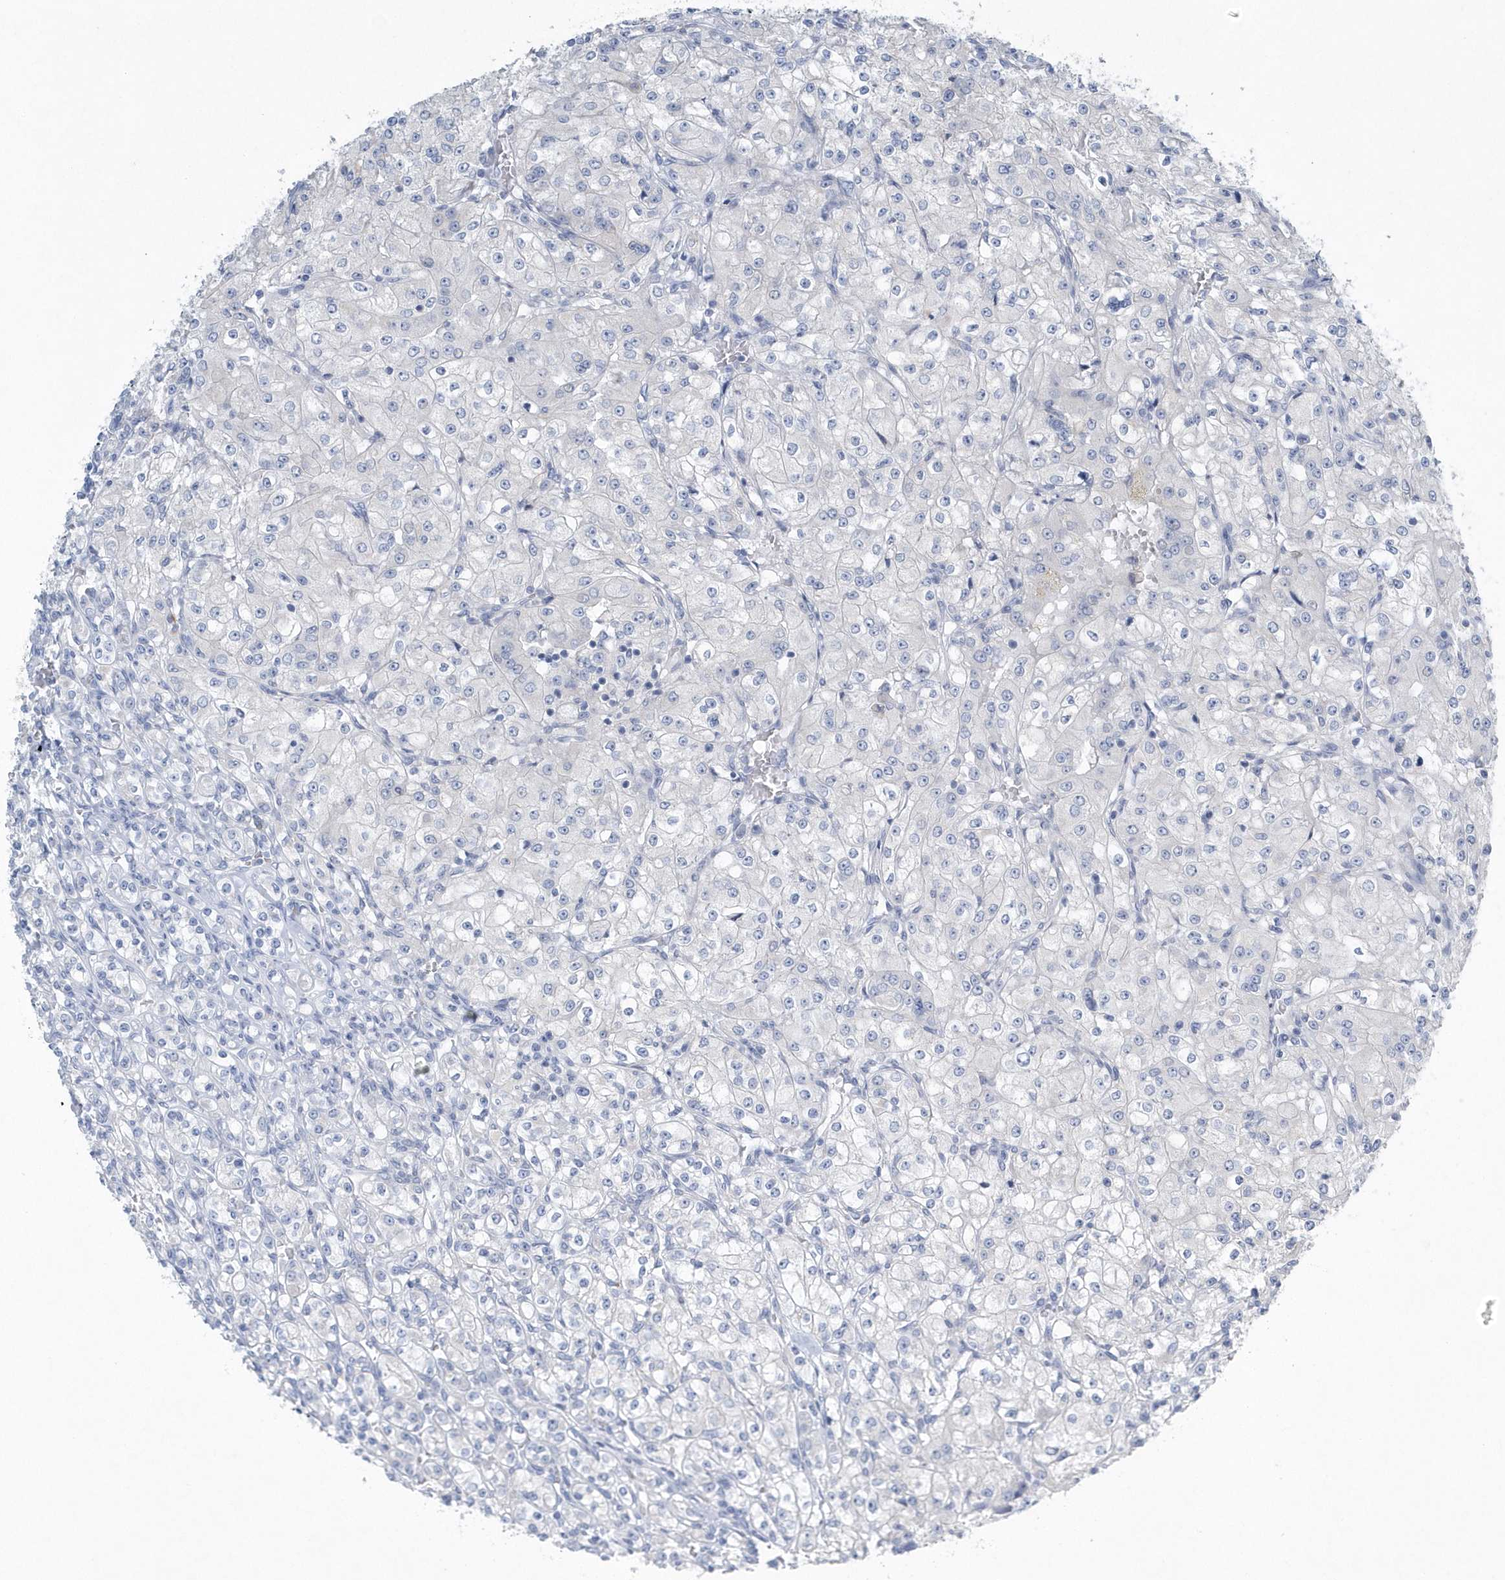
{"staining": {"intensity": "negative", "quantity": "none", "location": "none"}, "tissue": "renal cancer", "cell_type": "Tumor cells", "image_type": "cancer", "snomed": [{"axis": "morphology", "description": "Adenocarcinoma, NOS"}, {"axis": "topography", "description": "Kidney"}], "caption": "Tumor cells show no significant positivity in adenocarcinoma (renal). (Immunohistochemistry (ihc), brightfield microscopy, high magnification).", "gene": "SPATA18", "patient": {"sex": "male", "age": 77}}